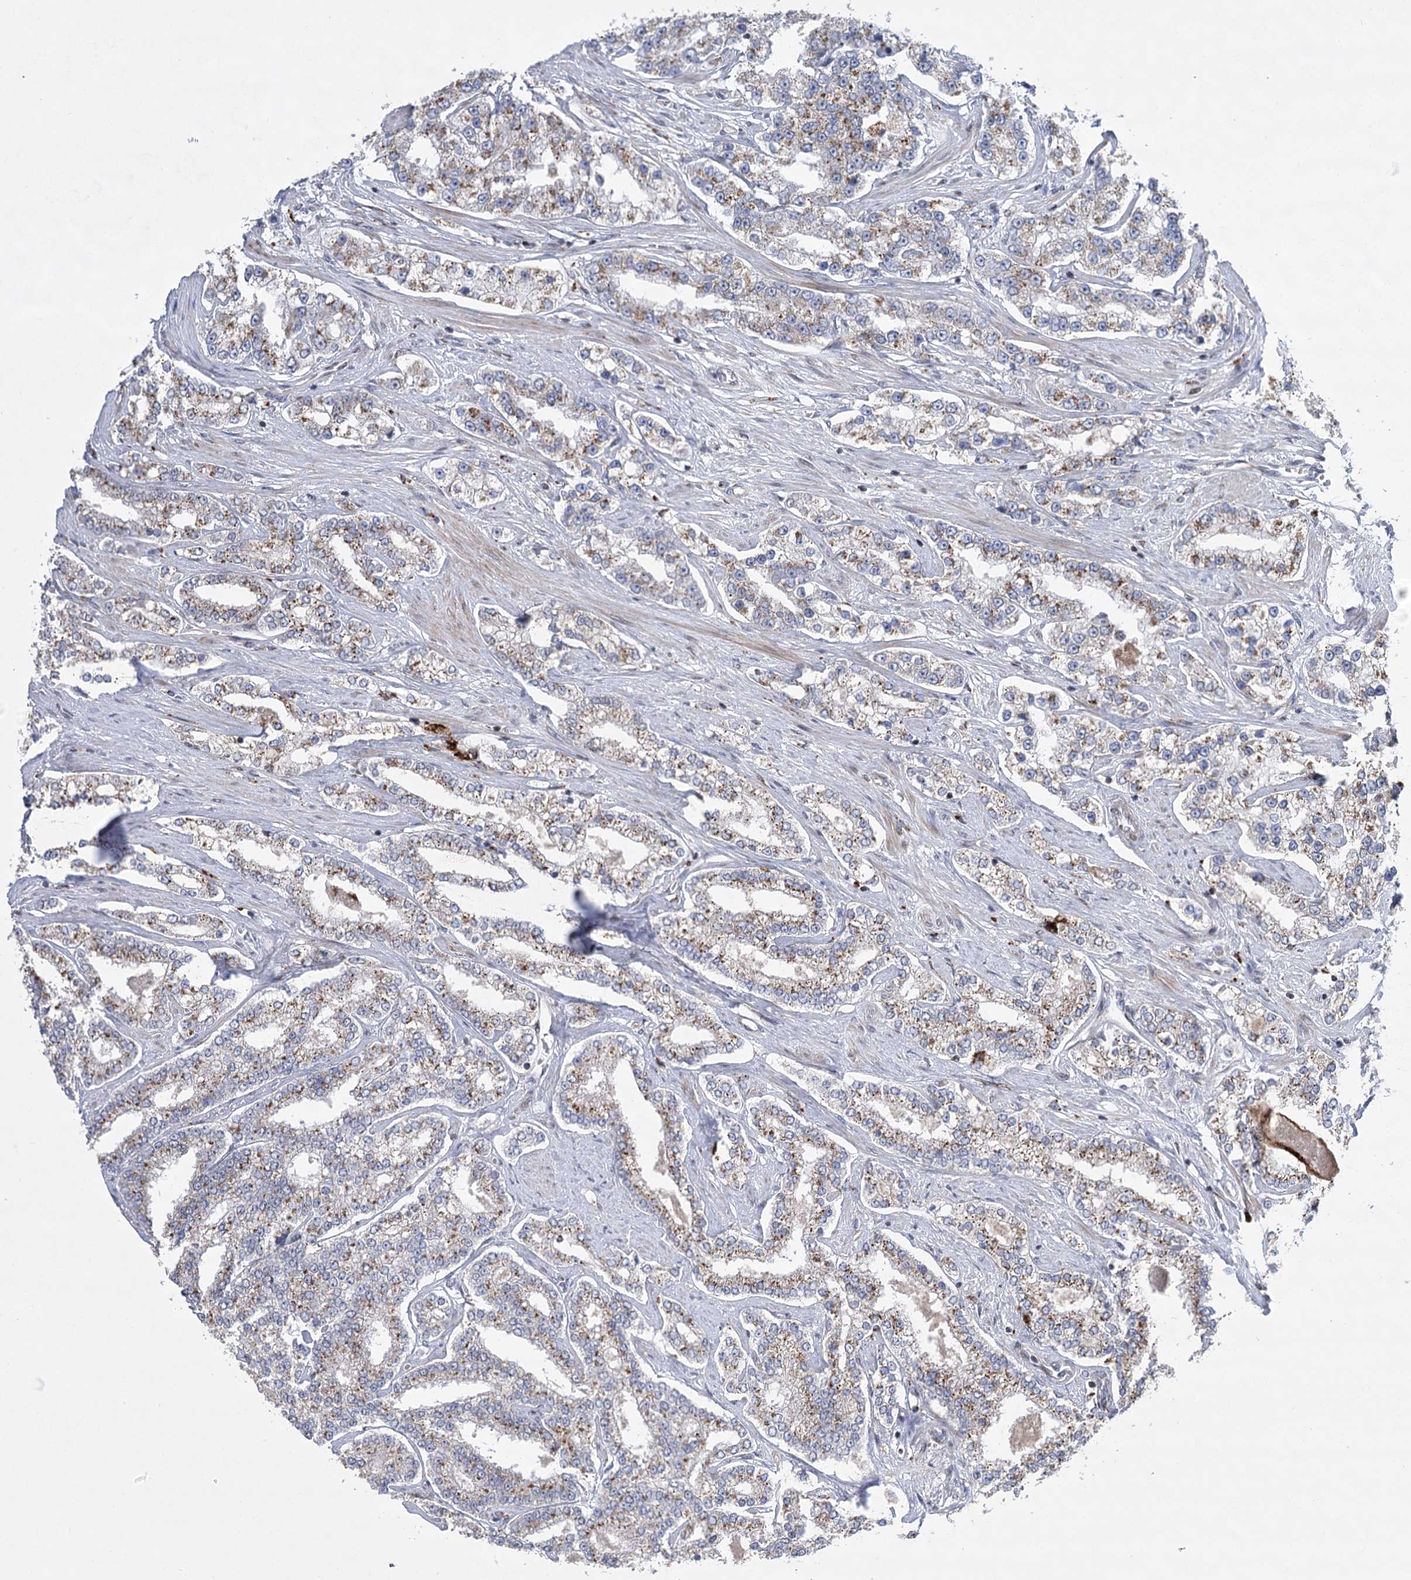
{"staining": {"intensity": "weak", "quantity": ">75%", "location": "cytoplasmic/membranous"}, "tissue": "prostate cancer", "cell_type": "Tumor cells", "image_type": "cancer", "snomed": [{"axis": "morphology", "description": "Normal tissue, NOS"}, {"axis": "morphology", "description": "Adenocarcinoma, High grade"}, {"axis": "topography", "description": "Prostate"}], "caption": "A brown stain labels weak cytoplasmic/membranous expression of a protein in human adenocarcinoma (high-grade) (prostate) tumor cells.", "gene": "NME7", "patient": {"sex": "male", "age": 83}}